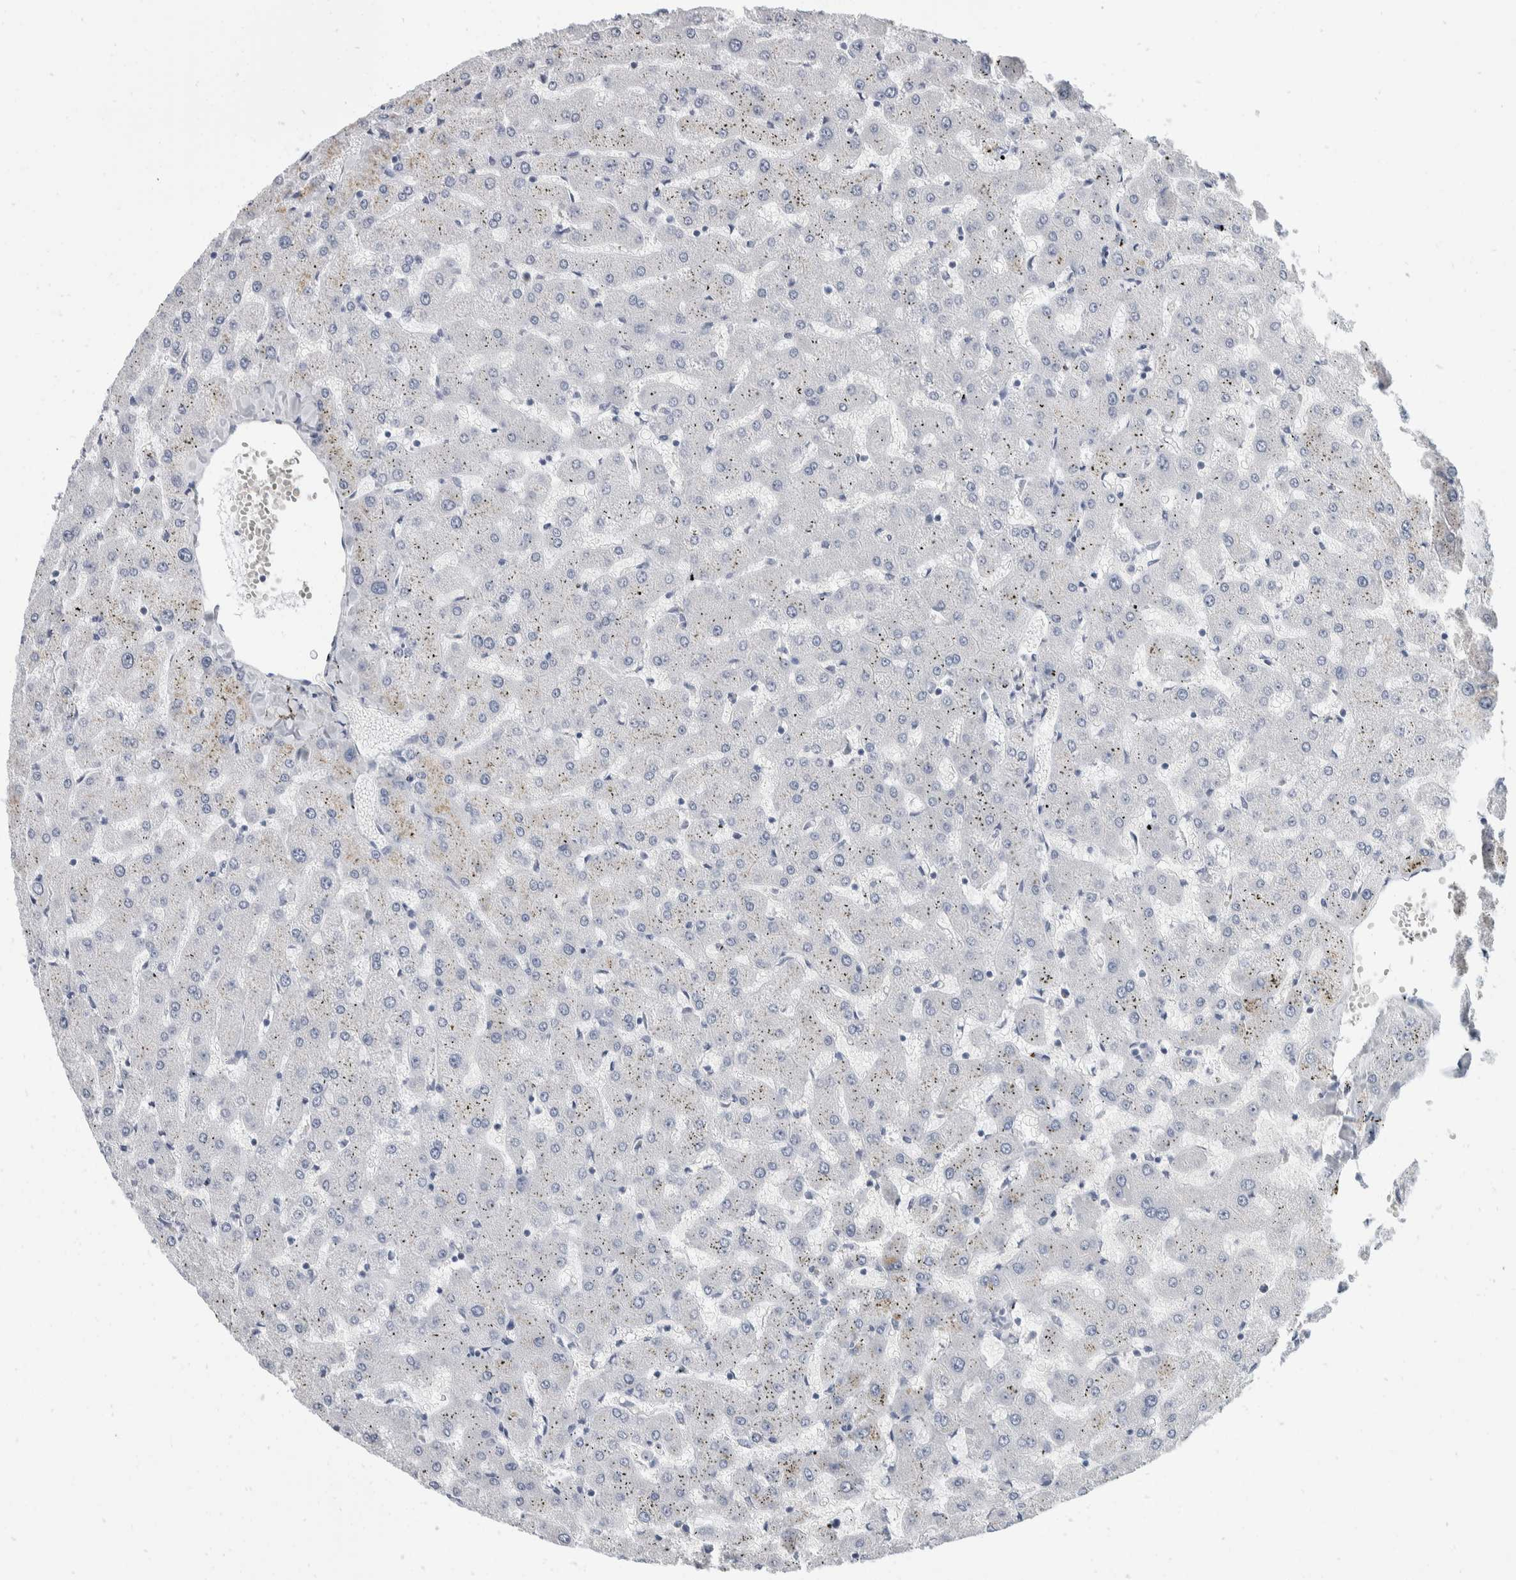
{"staining": {"intensity": "negative", "quantity": "none", "location": "none"}, "tissue": "liver", "cell_type": "Cholangiocytes", "image_type": "normal", "snomed": [{"axis": "morphology", "description": "Normal tissue, NOS"}, {"axis": "topography", "description": "Liver"}], "caption": "Protein analysis of normal liver shows no significant positivity in cholangiocytes. (DAB immunohistochemistry with hematoxylin counter stain).", "gene": "CATSPERD", "patient": {"sex": "female", "age": 63}}